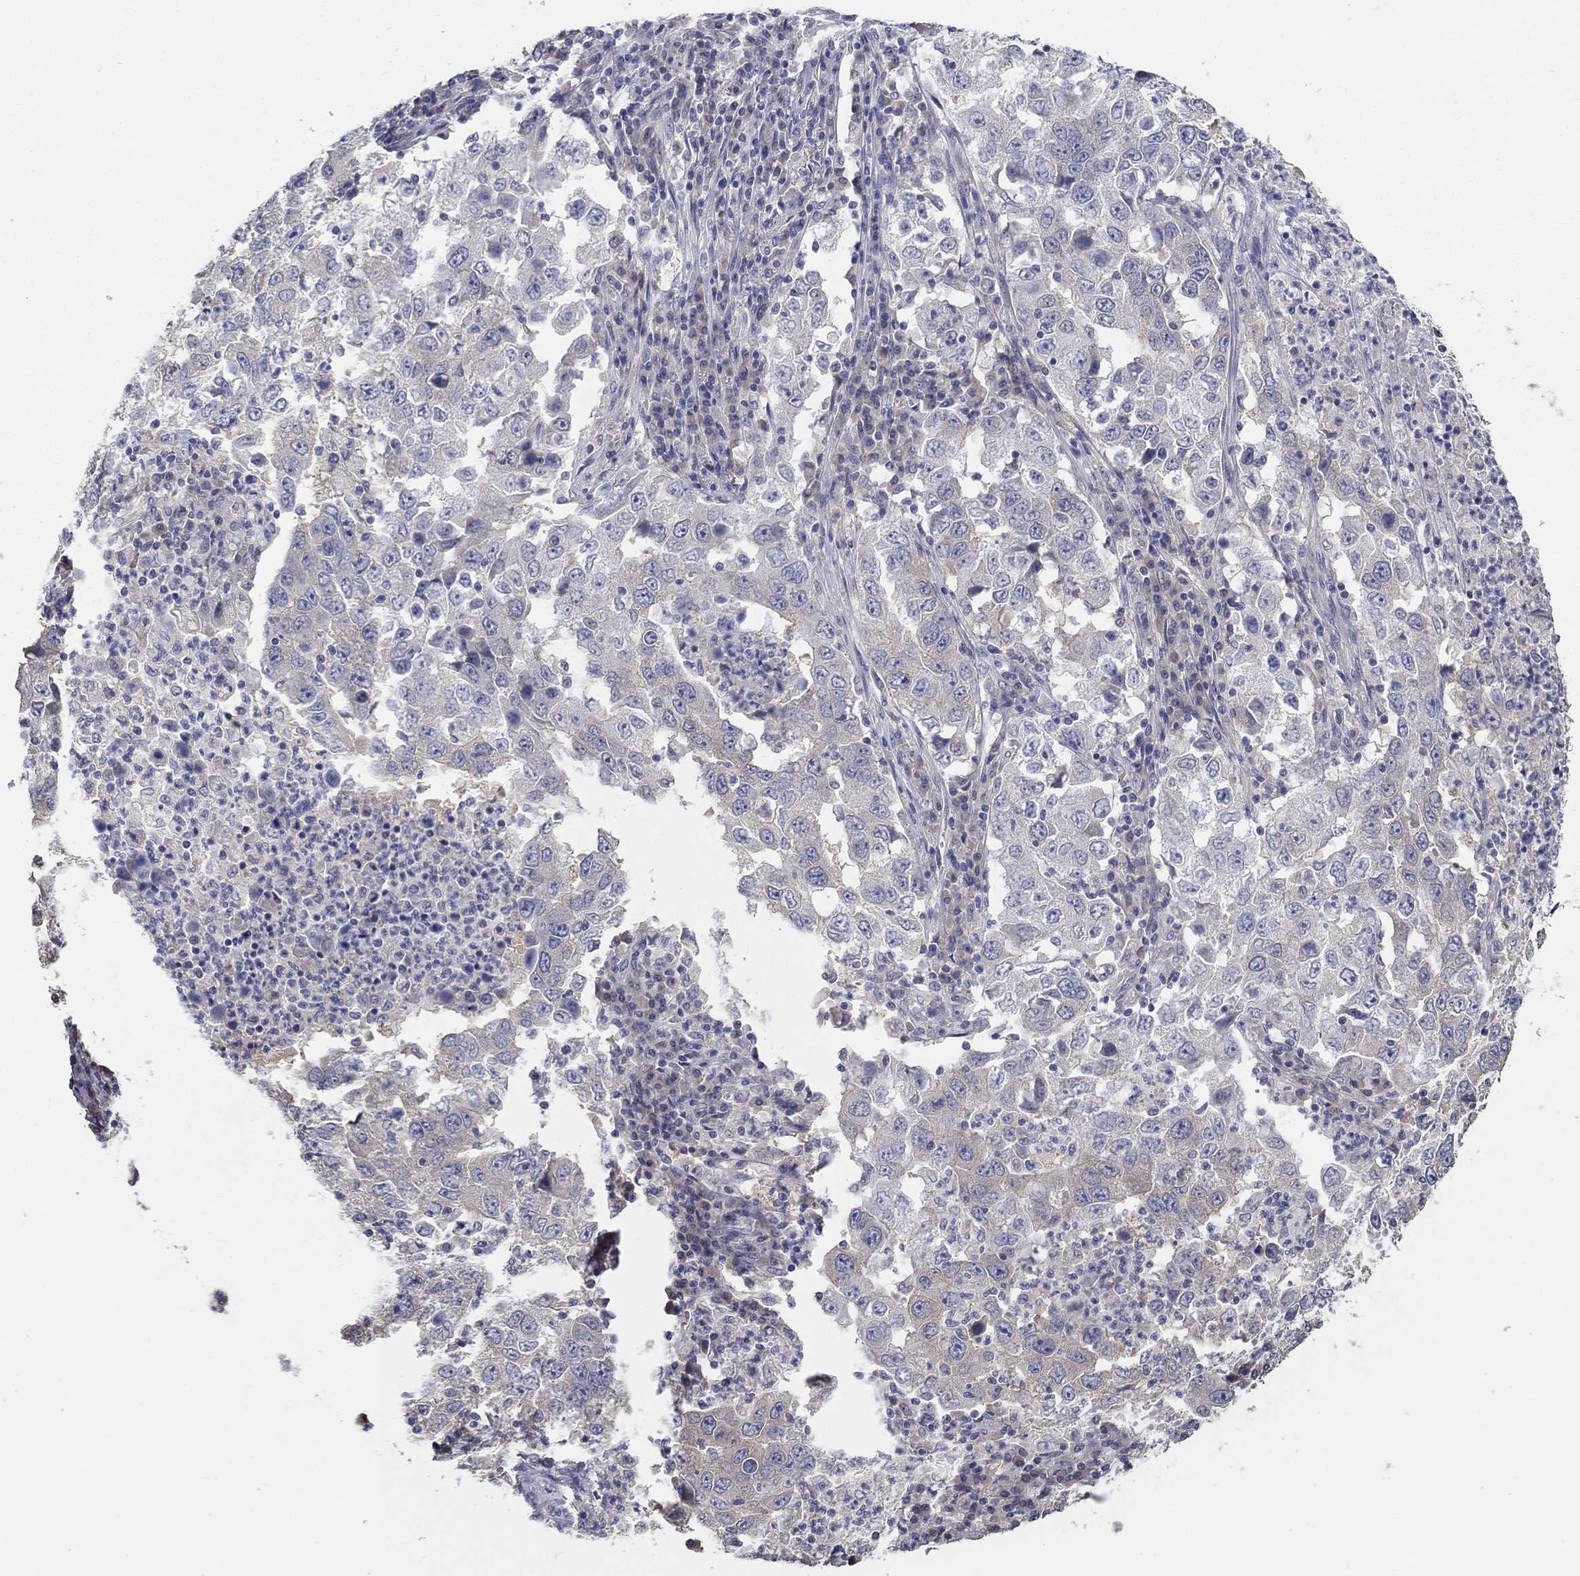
{"staining": {"intensity": "negative", "quantity": "none", "location": "none"}, "tissue": "lung cancer", "cell_type": "Tumor cells", "image_type": "cancer", "snomed": [{"axis": "morphology", "description": "Adenocarcinoma, NOS"}, {"axis": "topography", "description": "Lung"}], "caption": "High magnification brightfield microscopy of adenocarcinoma (lung) stained with DAB (brown) and counterstained with hematoxylin (blue): tumor cells show no significant positivity. (DAB (3,3'-diaminobenzidine) immunohistochemistry, high magnification).", "gene": "DOCK3", "patient": {"sex": "male", "age": 73}}